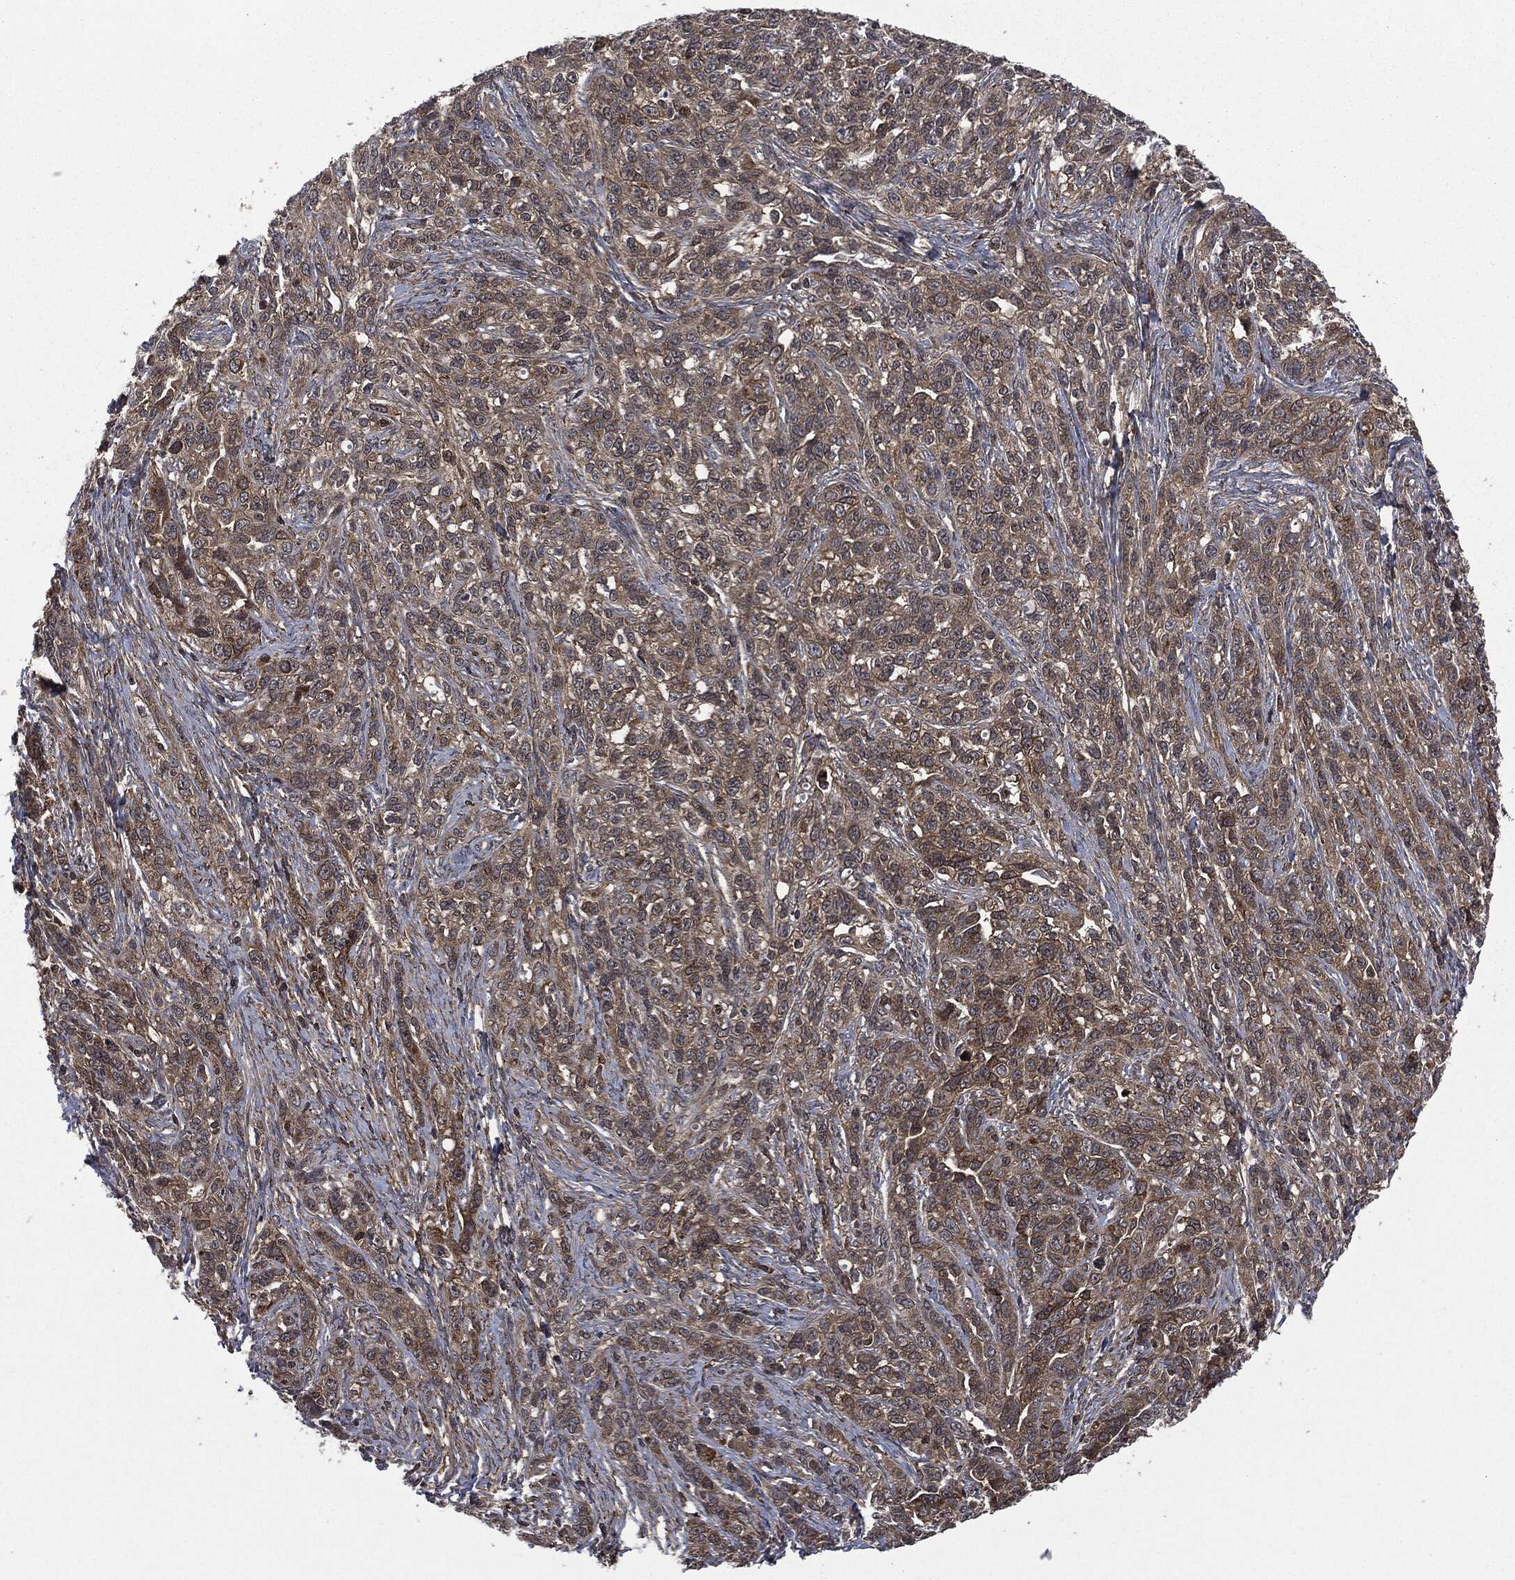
{"staining": {"intensity": "moderate", "quantity": "25%-75%", "location": "cytoplasmic/membranous"}, "tissue": "ovarian cancer", "cell_type": "Tumor cells", "image_type": "cancer", "snomed": [{"axis": "morphology", "description": "Cystadenocarcinoma, serous, NOS"}, {"axis": "topography", "description": "Ovary"}], "caption": "Protein expression analysis of human ovarian cancer reveals moderate cytoplasmic/membranous positivity in about 25%-75% of tumor cells.", "gene": "HRAS", "patient": {"sex": "female", "age": 71}}